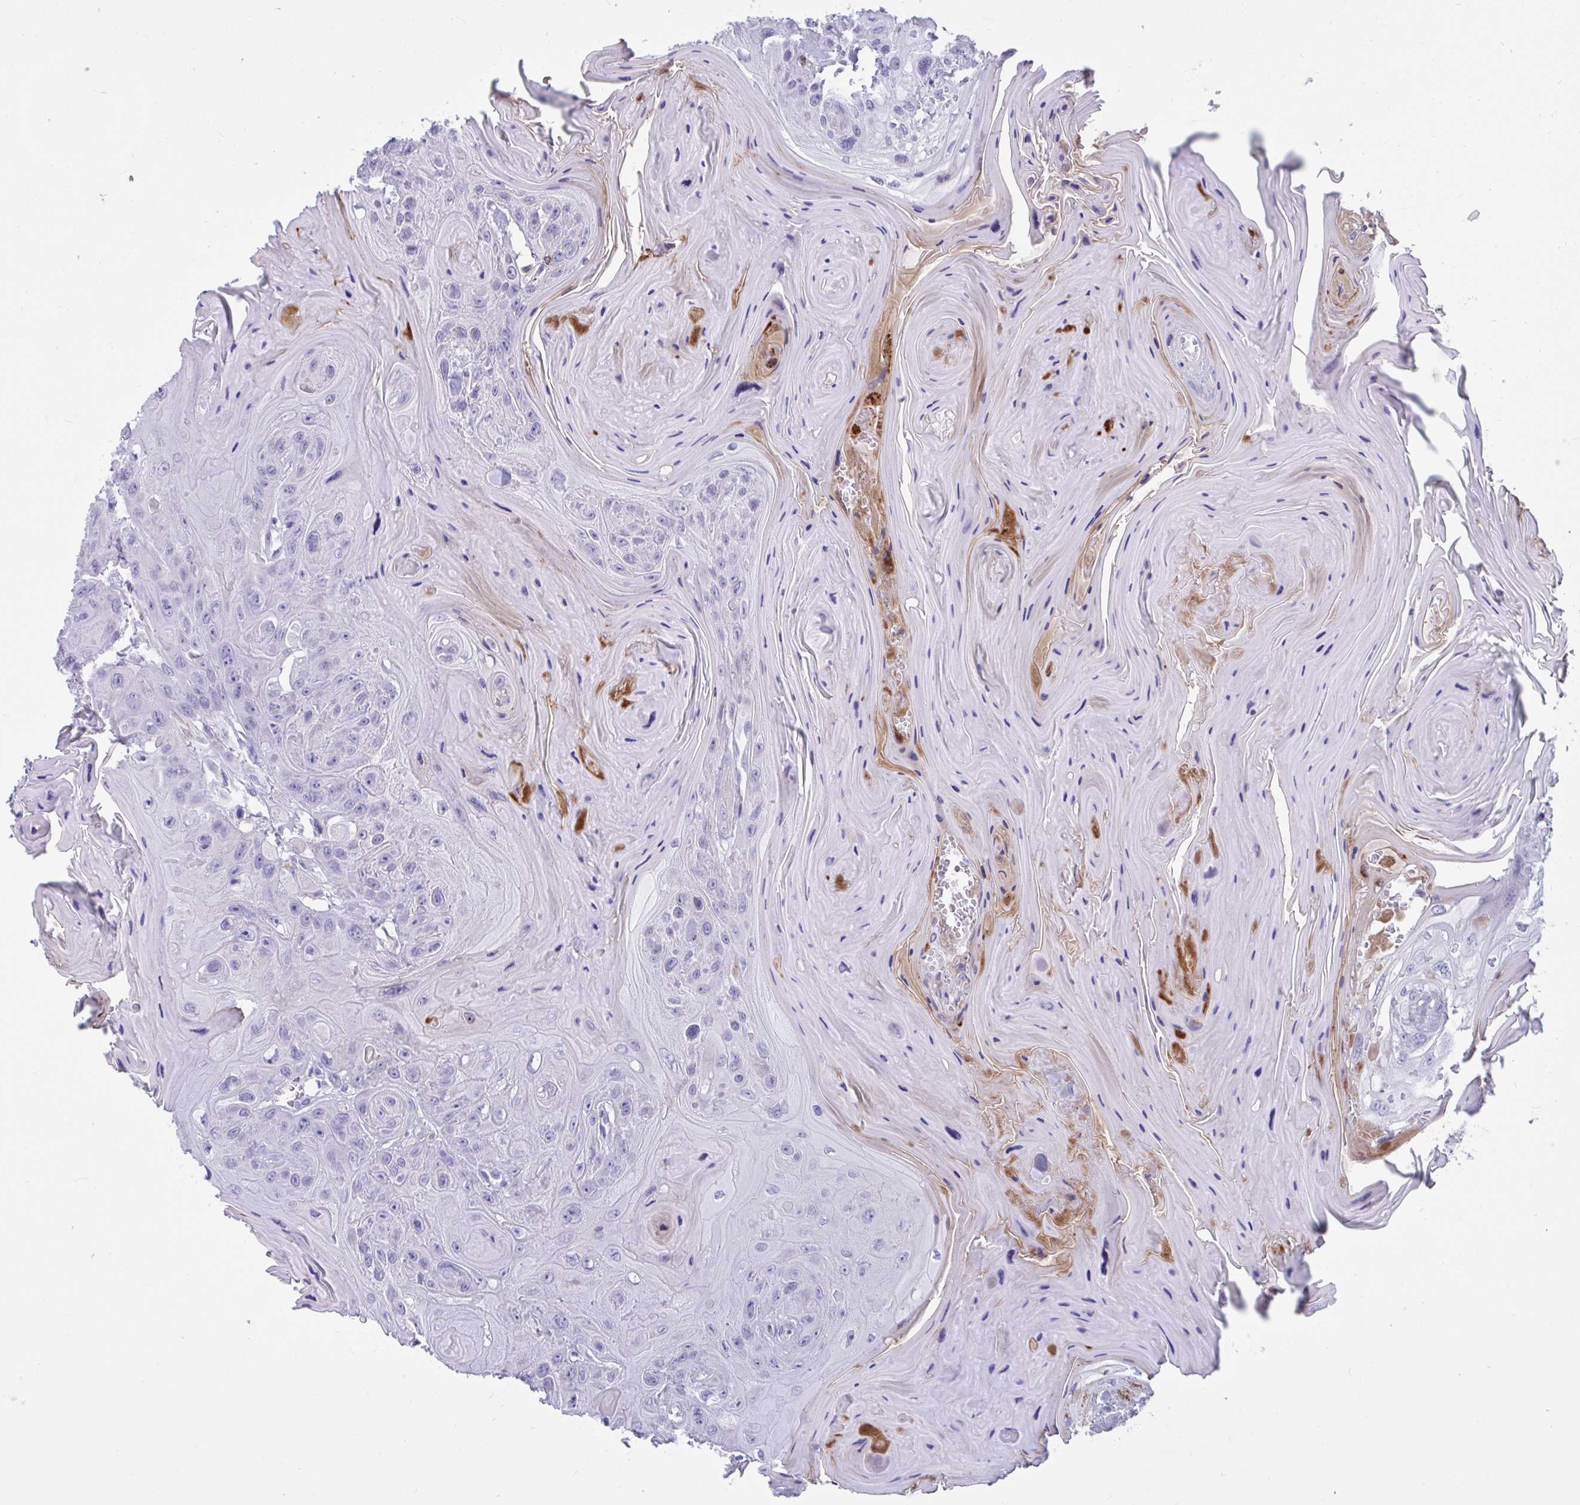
{"staining": {"intensity": "negative", "quantity": "none", "location": "none"}, "tissue": "head and neck cancer", "cell_type": "Tumor cells", "image_type": "cancer", "snomed": [{"axis": "morphology", "description": "Squamous cell carcinoma, NOS"}, {"axis": "topography", "description": "Head-Neck"}], "caption": "Head and neck cancer (squamous cell carcinoma) was stained to show a protein in brown. There is no significant positivity in tumor cells.", "gene": "FAM219B", "patient": {"sex": "female", "age": 59}}